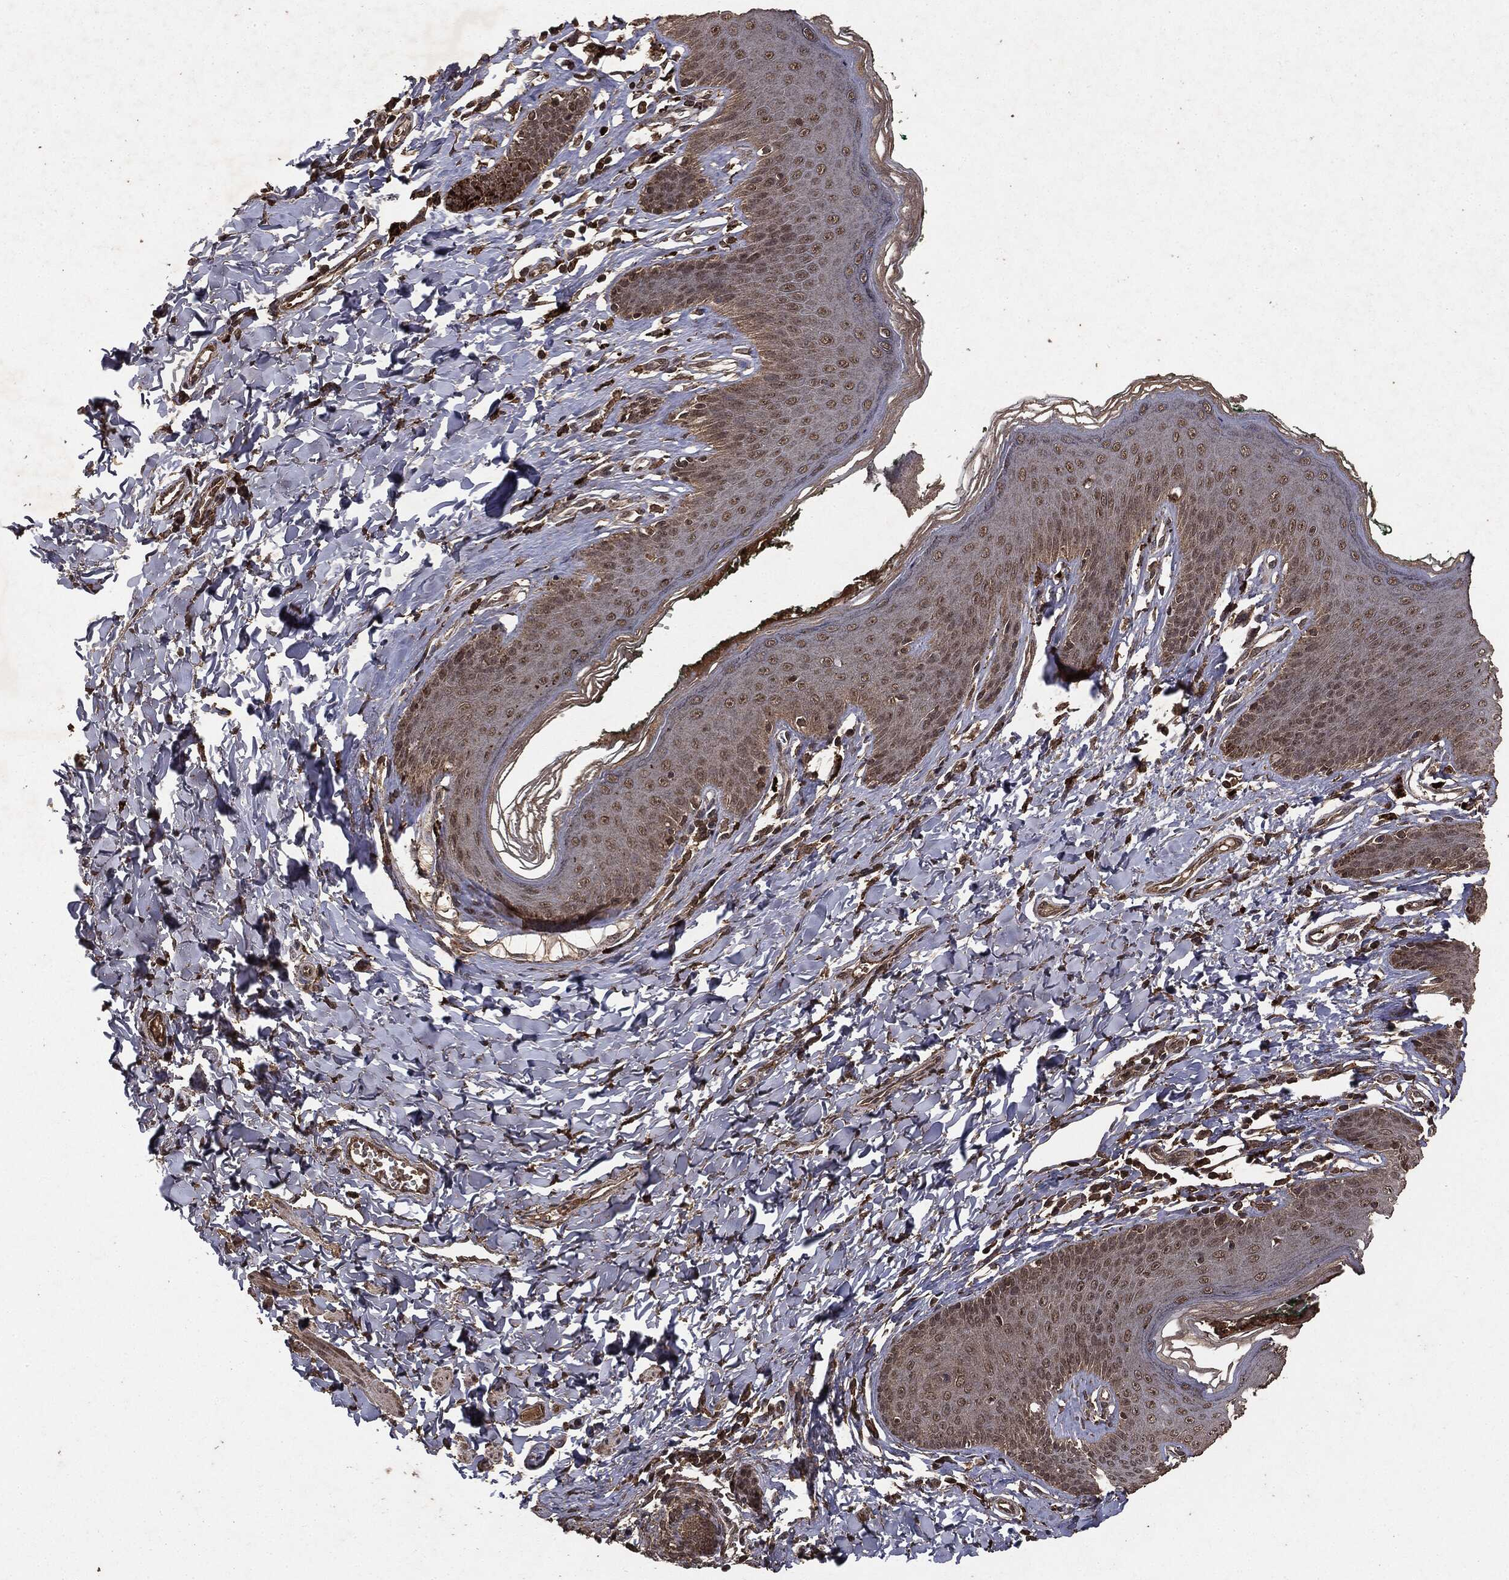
{"staining": {"intensity": "weak", "quantity": "25%-75%", "location": "cytoplasmic/membranous,nuclear"}, "tissue": "skin", "cell_type": "Epidermal cells", "image_type": "normal", "snomed": [{"axis": "morphology", "description": "Normal tissue, NOS"}, {"axis": "topography", "description": "Vulva"}], "caption": "Epidermal cells demonstrate weak cytoplasmic/membranous,nuclear staining in about 25%-75% of cells in normal skin.", "gene": "NME1", "patient": {"sex": "female", "age": 66}}